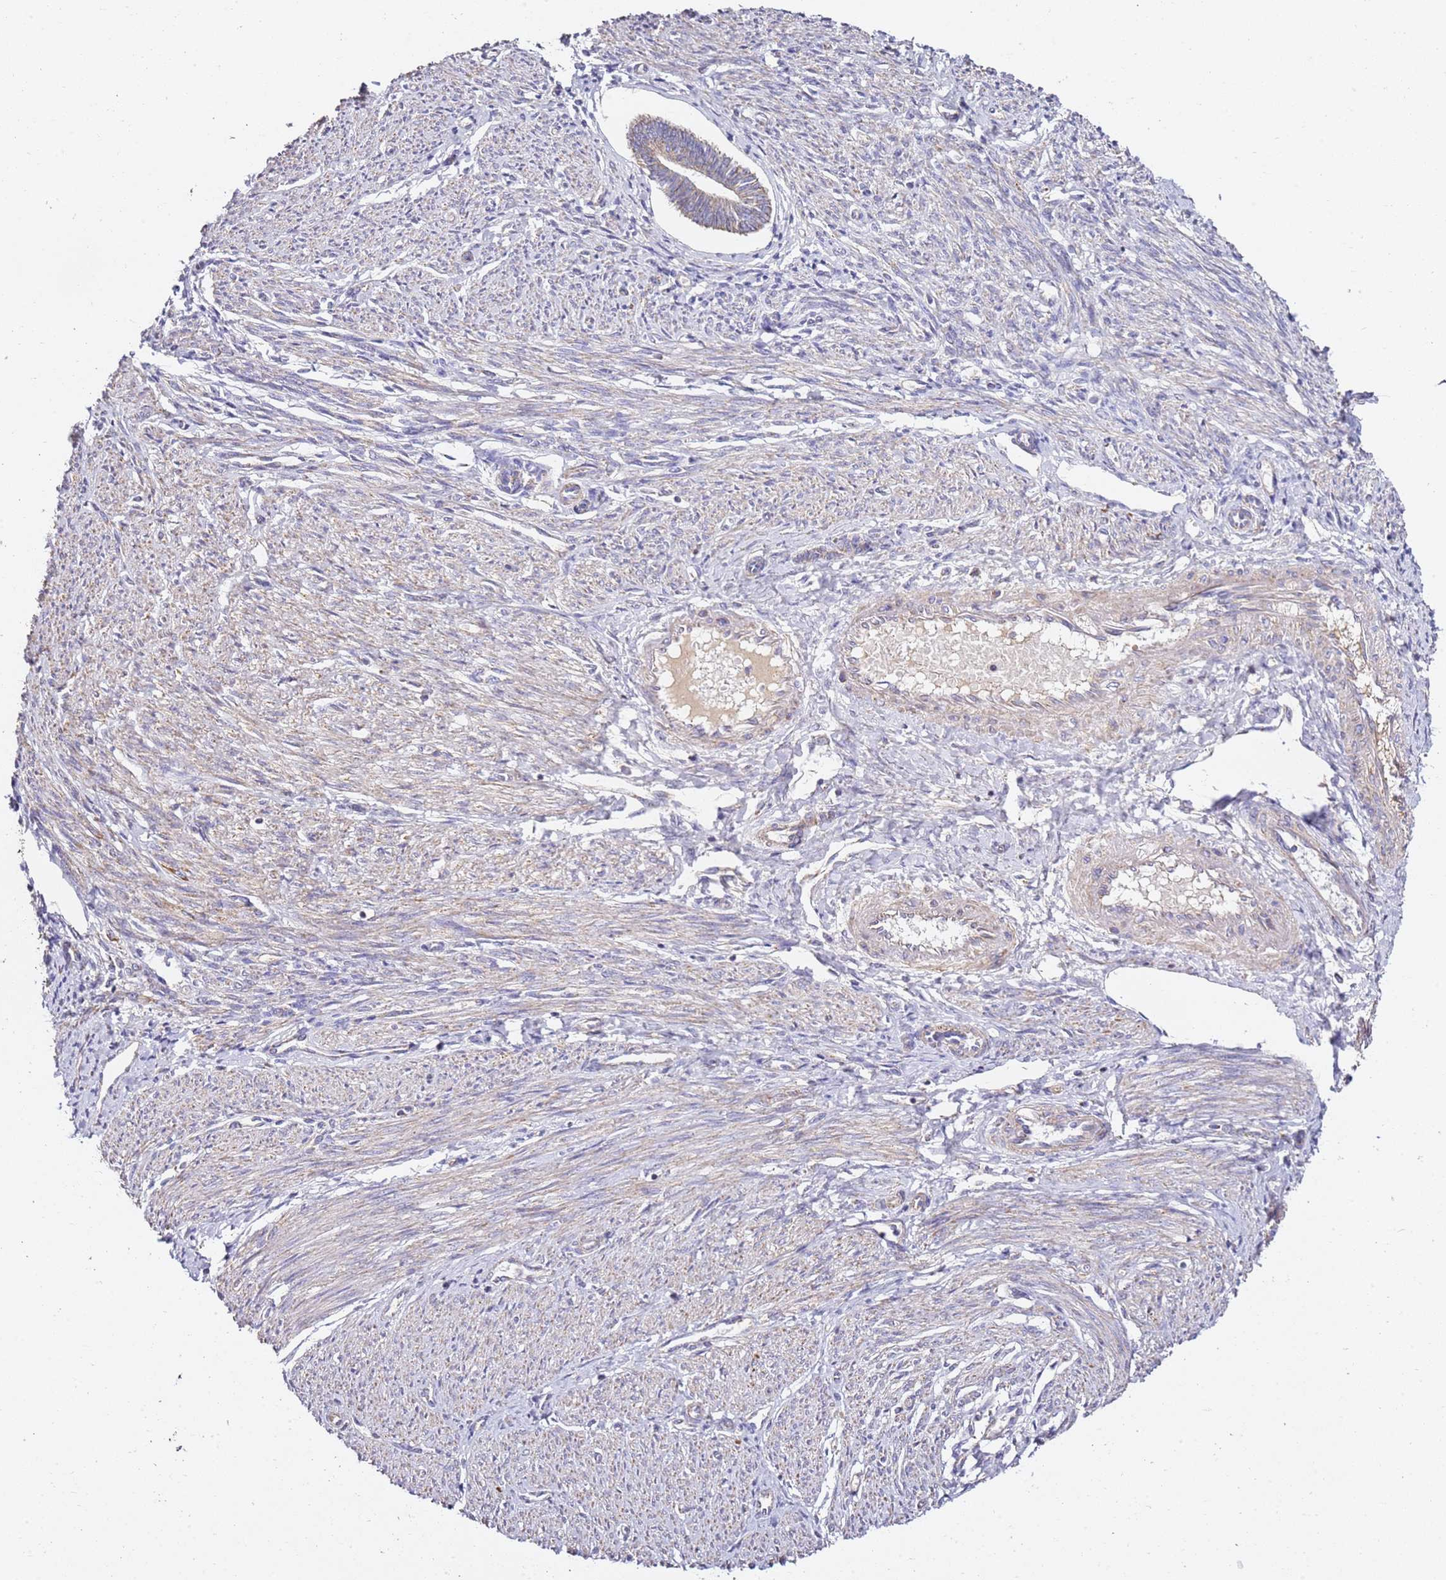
{"staining": {"intensity": "weak", "quantity": "25%-75%", "location": "cytoplasmic/membranous"}, "tissue": "endometrial cancer", "cell_type": "Tumor cells", "image_type": "cancer", "snomed": [{"axis": "morphology", "description": "Adenocarcinoma, NOS"}, {"axis": "topography", "description": "Endometrium"}], "caption": "High-power microscopy captured an IHC image of endometrial cancer, revealing weak cytoplasmic/membranous staining in approximately 25%-75% of tumor cells. The staining was performed using DAB, with brown indicating positive protein expression. Nuclei are stained blue with hematoxylin.", "gene": "OR2B11", "patient": {"sex": "female", "age": 58}}